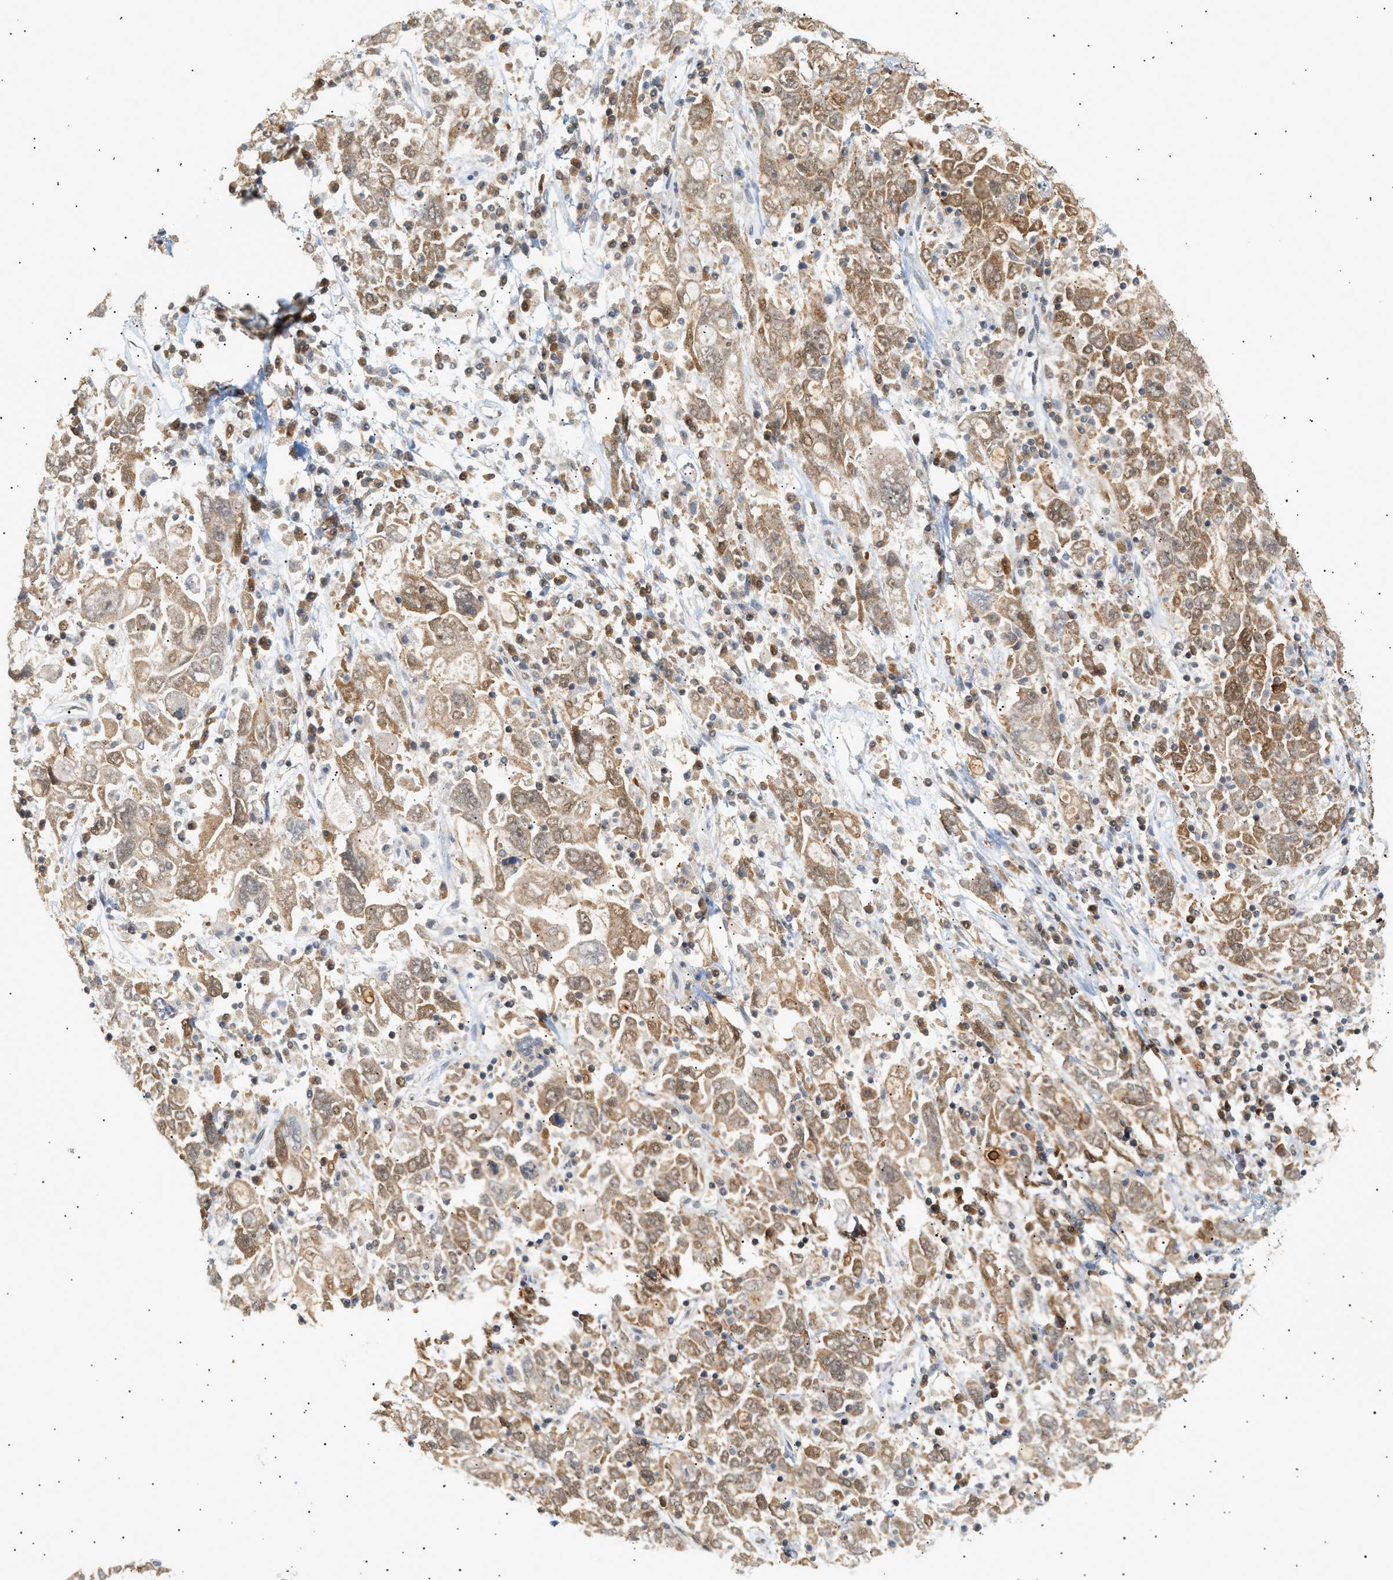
{"staining": {"intensity": "moderate", "quantity": ">75%", "location": "cytoplasmic/membranous"}, "tissue": "ovarian cancer", "cell_type": "Tumor cells", "image_type": "cancer", "snomed": [{"axis": "morphology", "description": "Carcinoma, endometroid"}, {"axis": "topography", "description": "Ovary"}], "caption": "Tumor cells show moderate cytoplasmic/membranous positivity in approximately >75% of cells in endometroid carcinoma (ovarian).", "gene": "SHC1", "patient": {"sex": "female", "age": 62}}